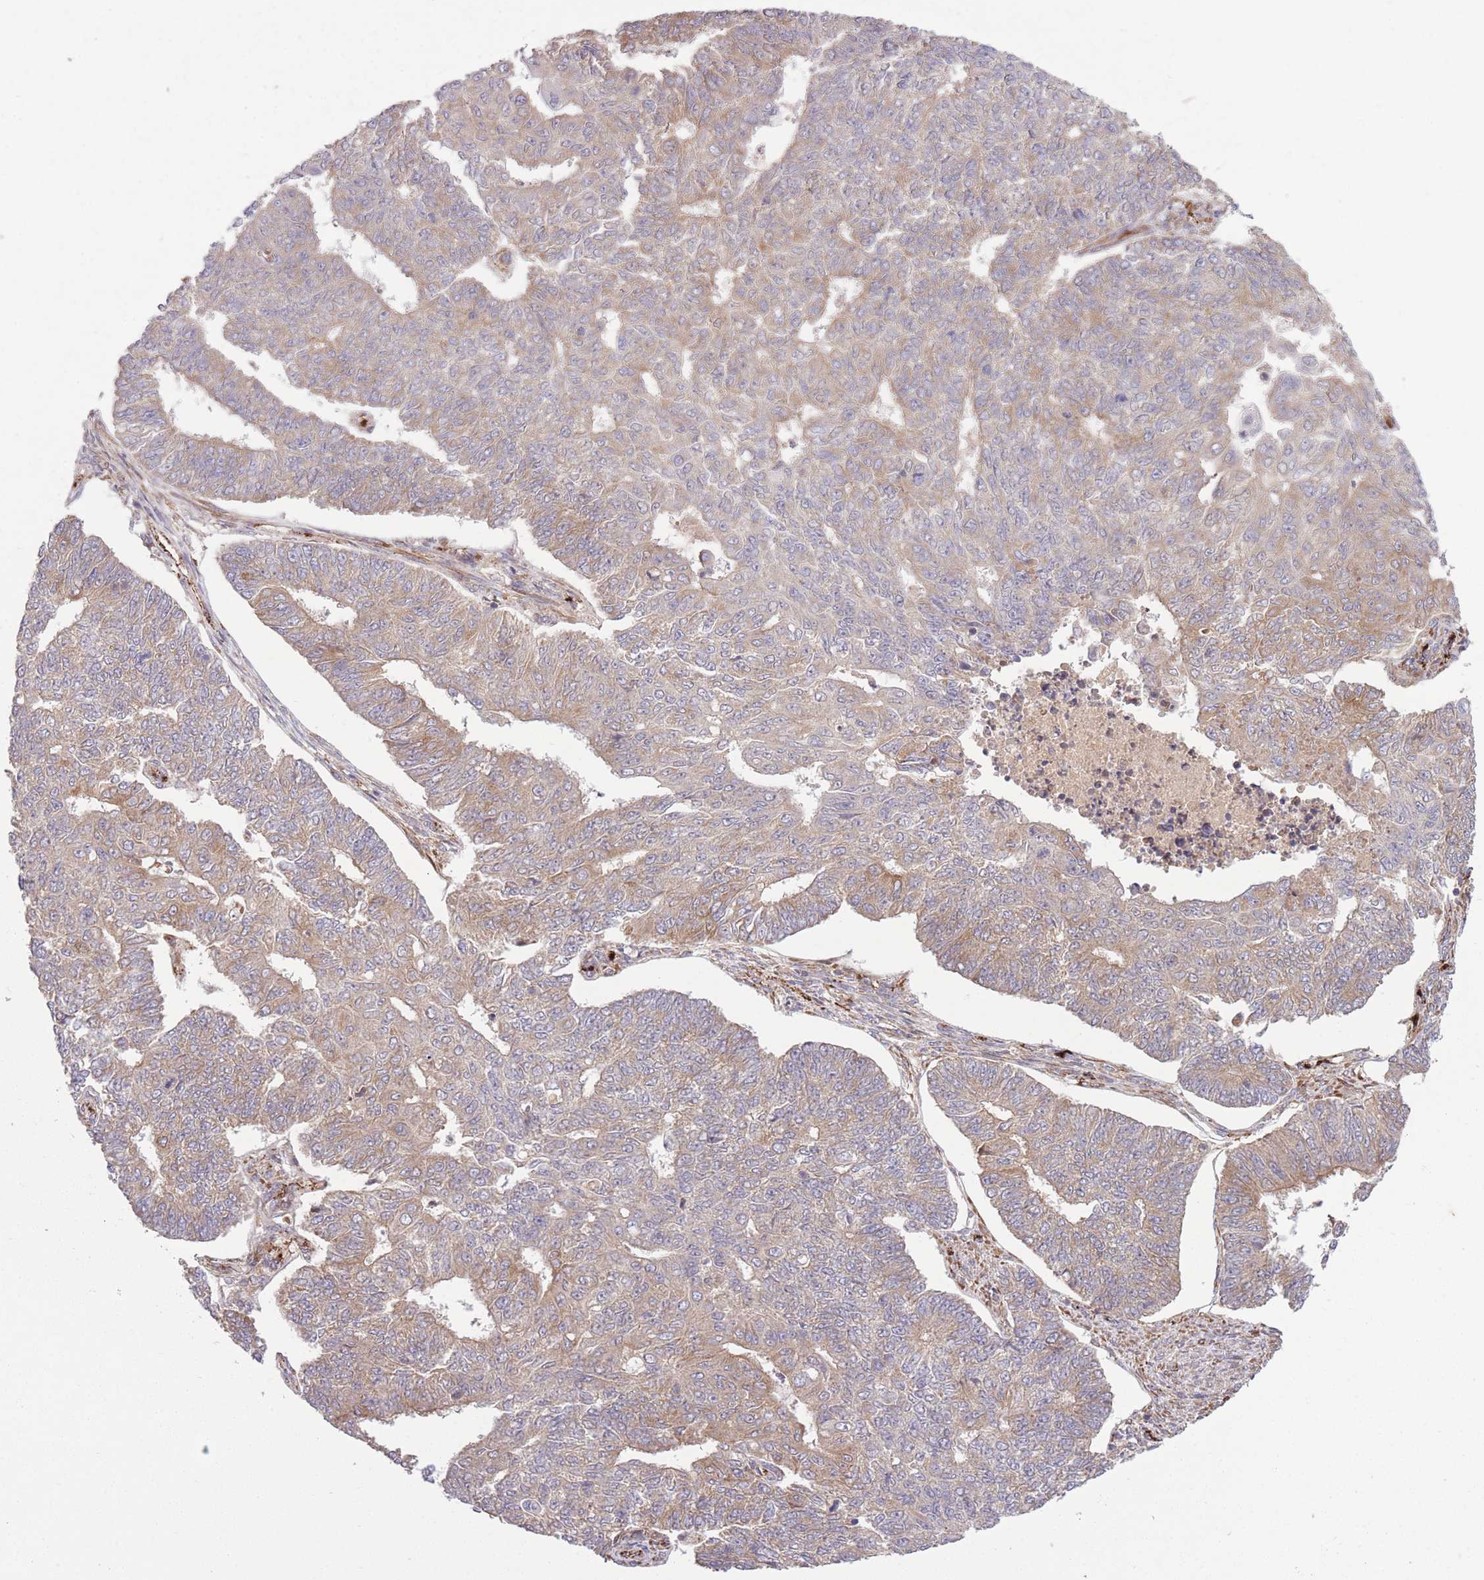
{"staining": {"intensity": "weak", "quantity": "25%-75%", "location": "cytoplasmic/membranous"}, "tissue": "endometrial cancer", "cell_type": "Tumor cells", "image_type": "cancer", "snomed": [{"axis": "morphology", "description": "Adenocarcinoma, NOS"}, {"axis": "topography", "description": "Endometrium"}], "caption": "Human endometrial cancer (adenocarcinoma) stained with a brown dye reveals weak cytoplasmic/membranous positive staining in about 25%-75% of tumor cells.", "gene": "CISH", "patient": {"sex": "female", "age": 32}}